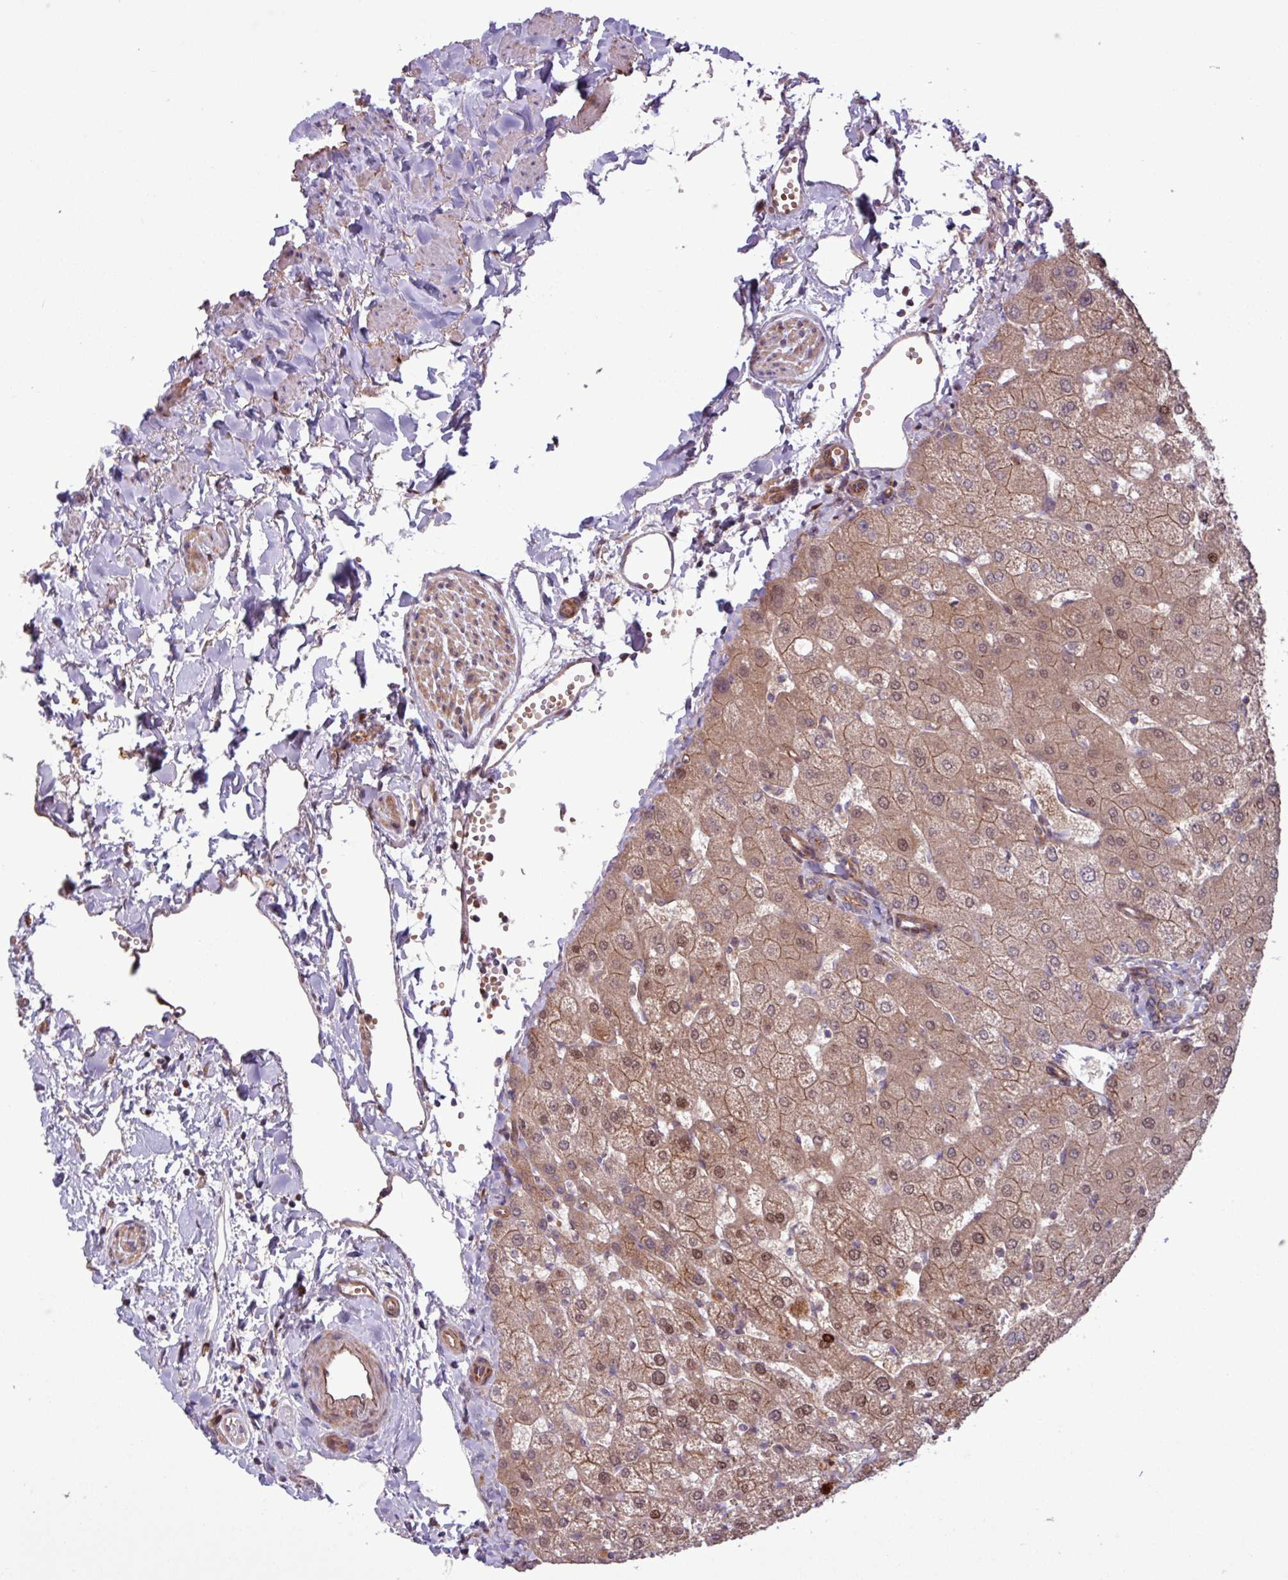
{"staining": {"intensity": "moderate", "quantity": "<25%", "location": "cytoplasmic/membranous"}, "tissue": "liver", "cell_type": "Cholangiocytes", "image_type": "normal", "snomed": [{"axis": "morphology", "description": "Normal tissue, NOS"}, {"axis": "topography", "description": "Liver"}], "caption": "Brown immunohistochemical staining in normal liver displays moderate cytoplasmic/membranous expression in about <25% of cholangiocytes.", "gene": "PDPR", "patient": {"sex": "female", "age": 54}}